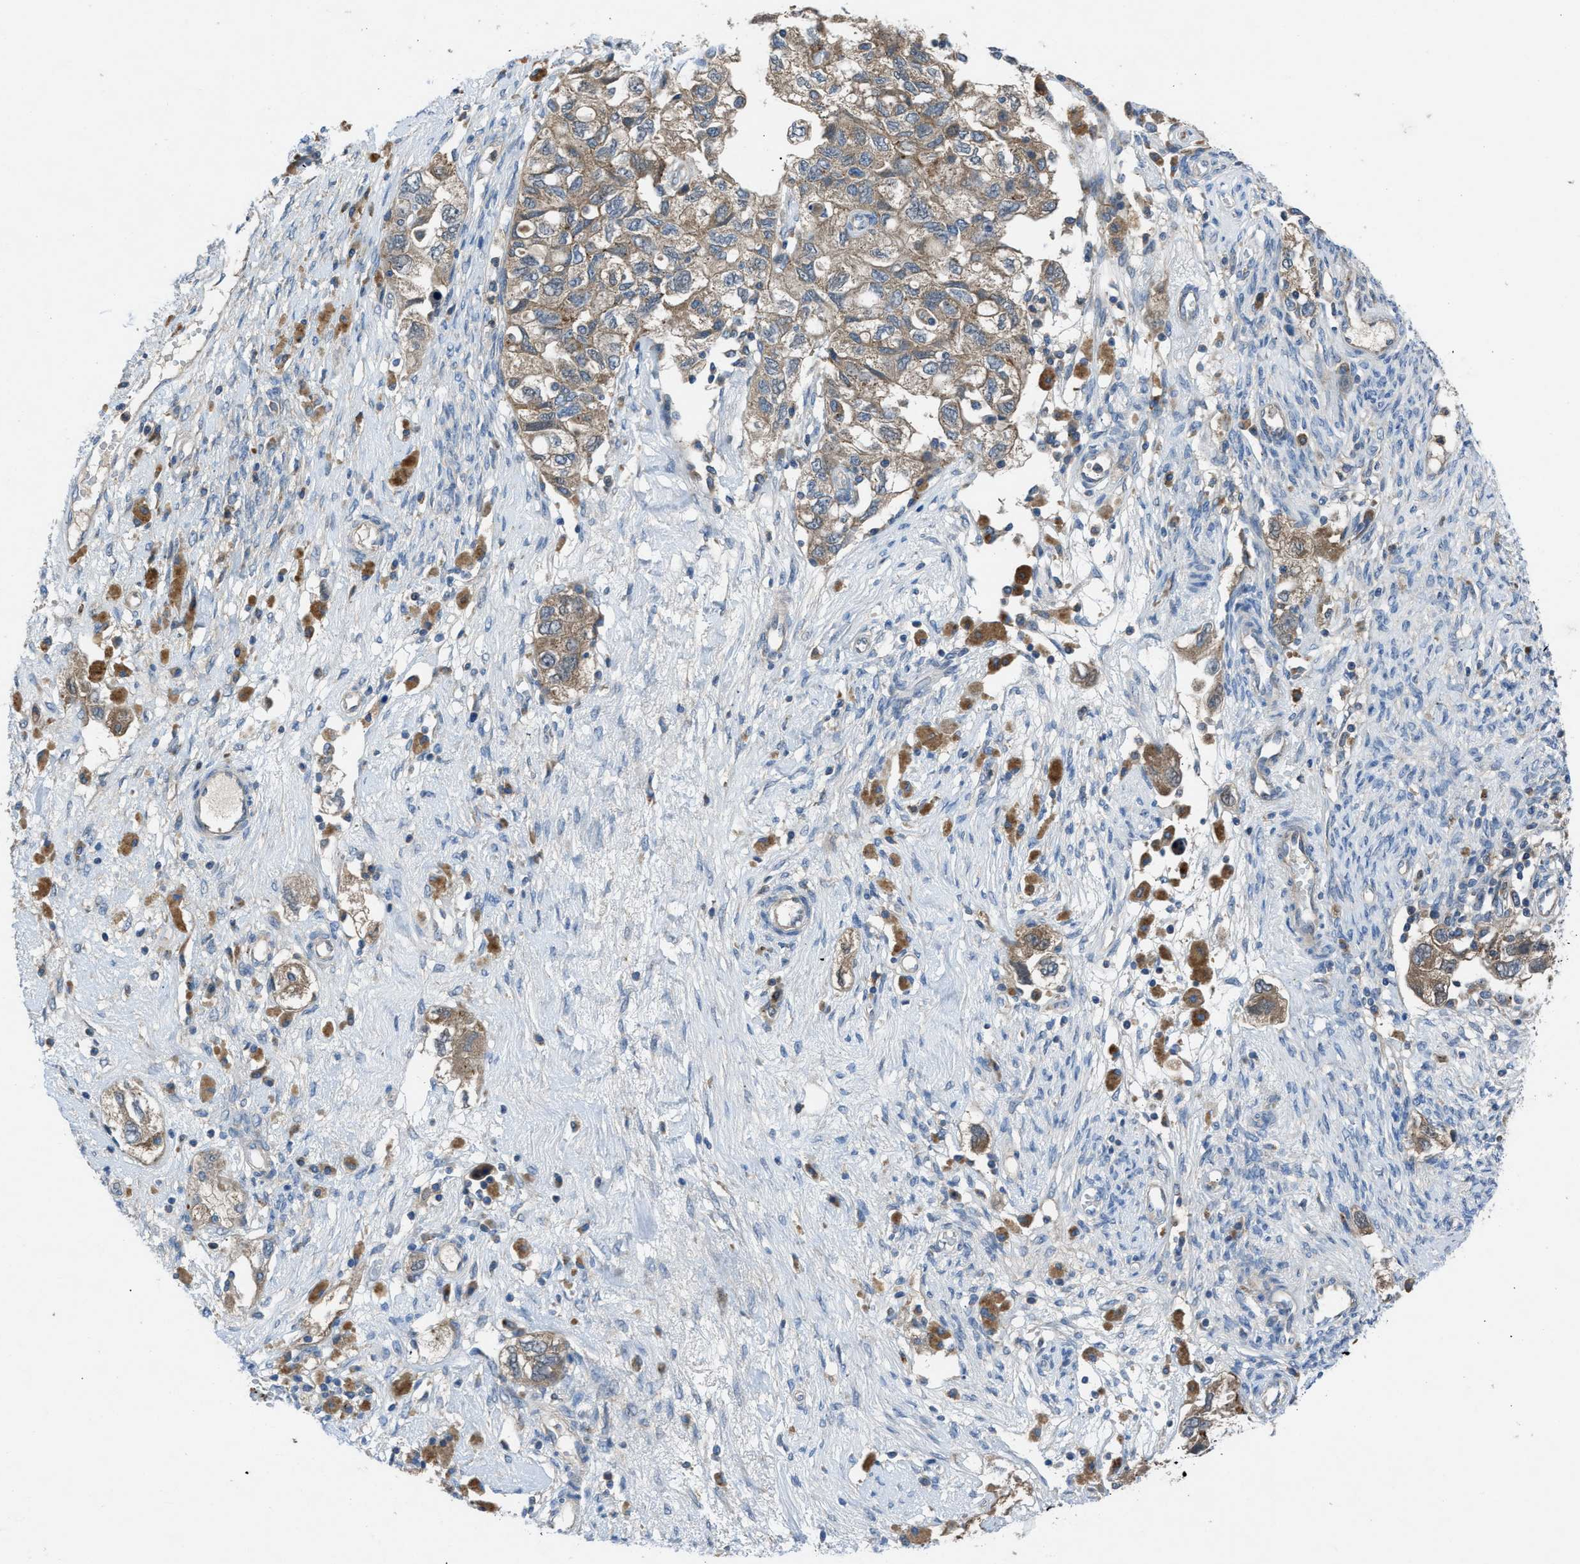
{"staining": {"intensity": "moderate", "quantity": ">75%", "location": "cytoplasmic/membranous"}, "tissue": "ovarian cancer", "cell_type": "Tumor cells", "image_type": "cancer", "snomed": [{"axis": "morphology", "description": "Carcinoma, NOS"}, {"axis": "morphology", "description": "Cystadenocarcinoma, serous, NOS"}, {"axis": "topography", "description": "Ovary"}], "caption": "The image exhibits a brown stain indicating the presence of a protein in the cytoplasmic/membranous of tumor cells in ovarian cancer. Nuclei are stained in blue.", "gene": "MAP3K20", "patient": {"sex": "female", "age": 69}}